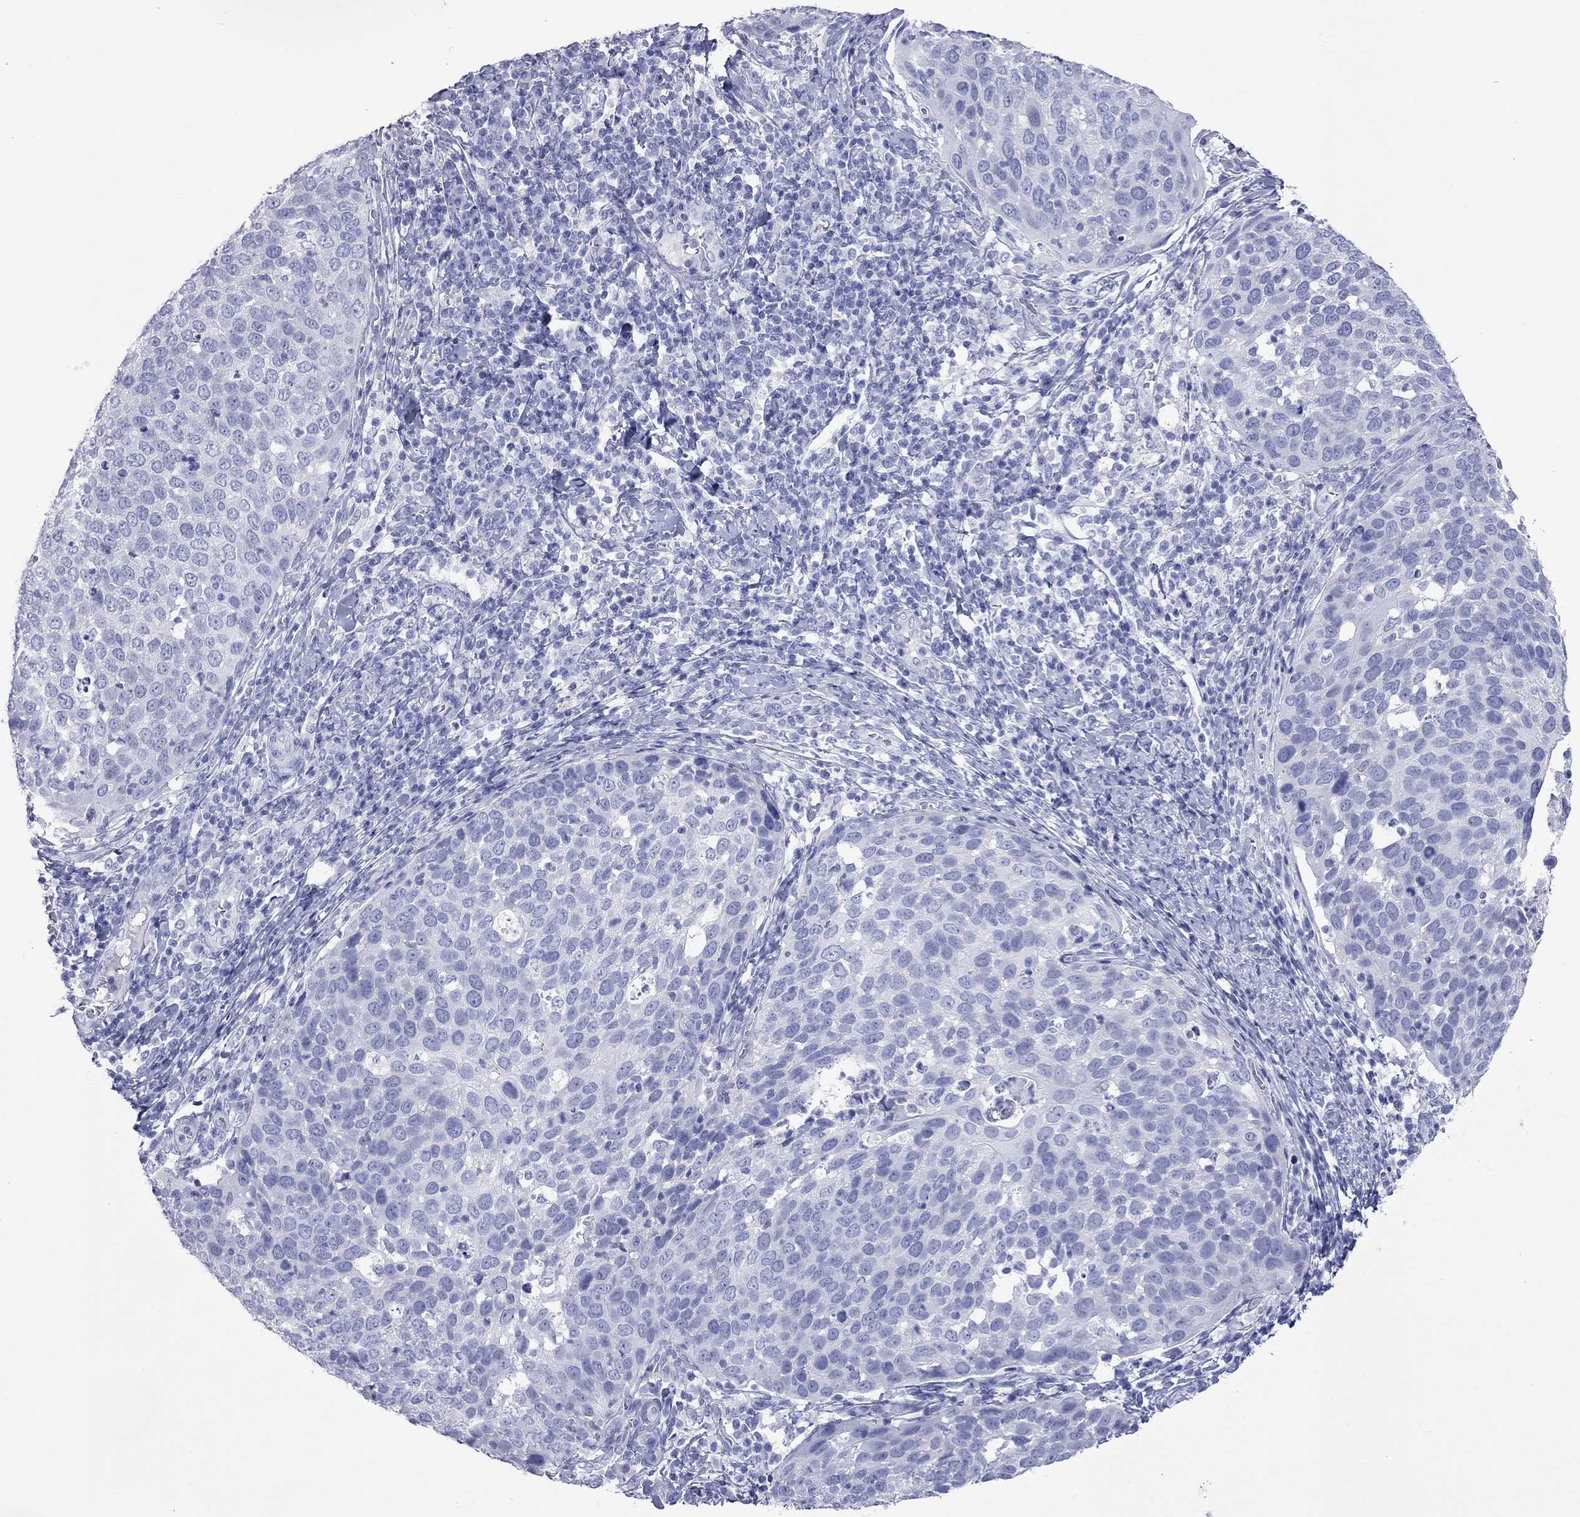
{"staining": {"intensity": "negative", "quantity": "none", "location": "none"}, "tissue": "cervical cancer", "cell_type": "Tumor cells", "image_type": "cancer", "snomed": [{"axis": "morphology", "description": "Squamous cell carcinoma, NOS"}, {"axis": "topography", "description": "Cervix"}], "caption": "Protein analysis of cervical squamous cell carcinoma reveals no significant staining in tumor cells.", "gene": "ACTL7B", "patient": {"sex": "female", "age": 54}}